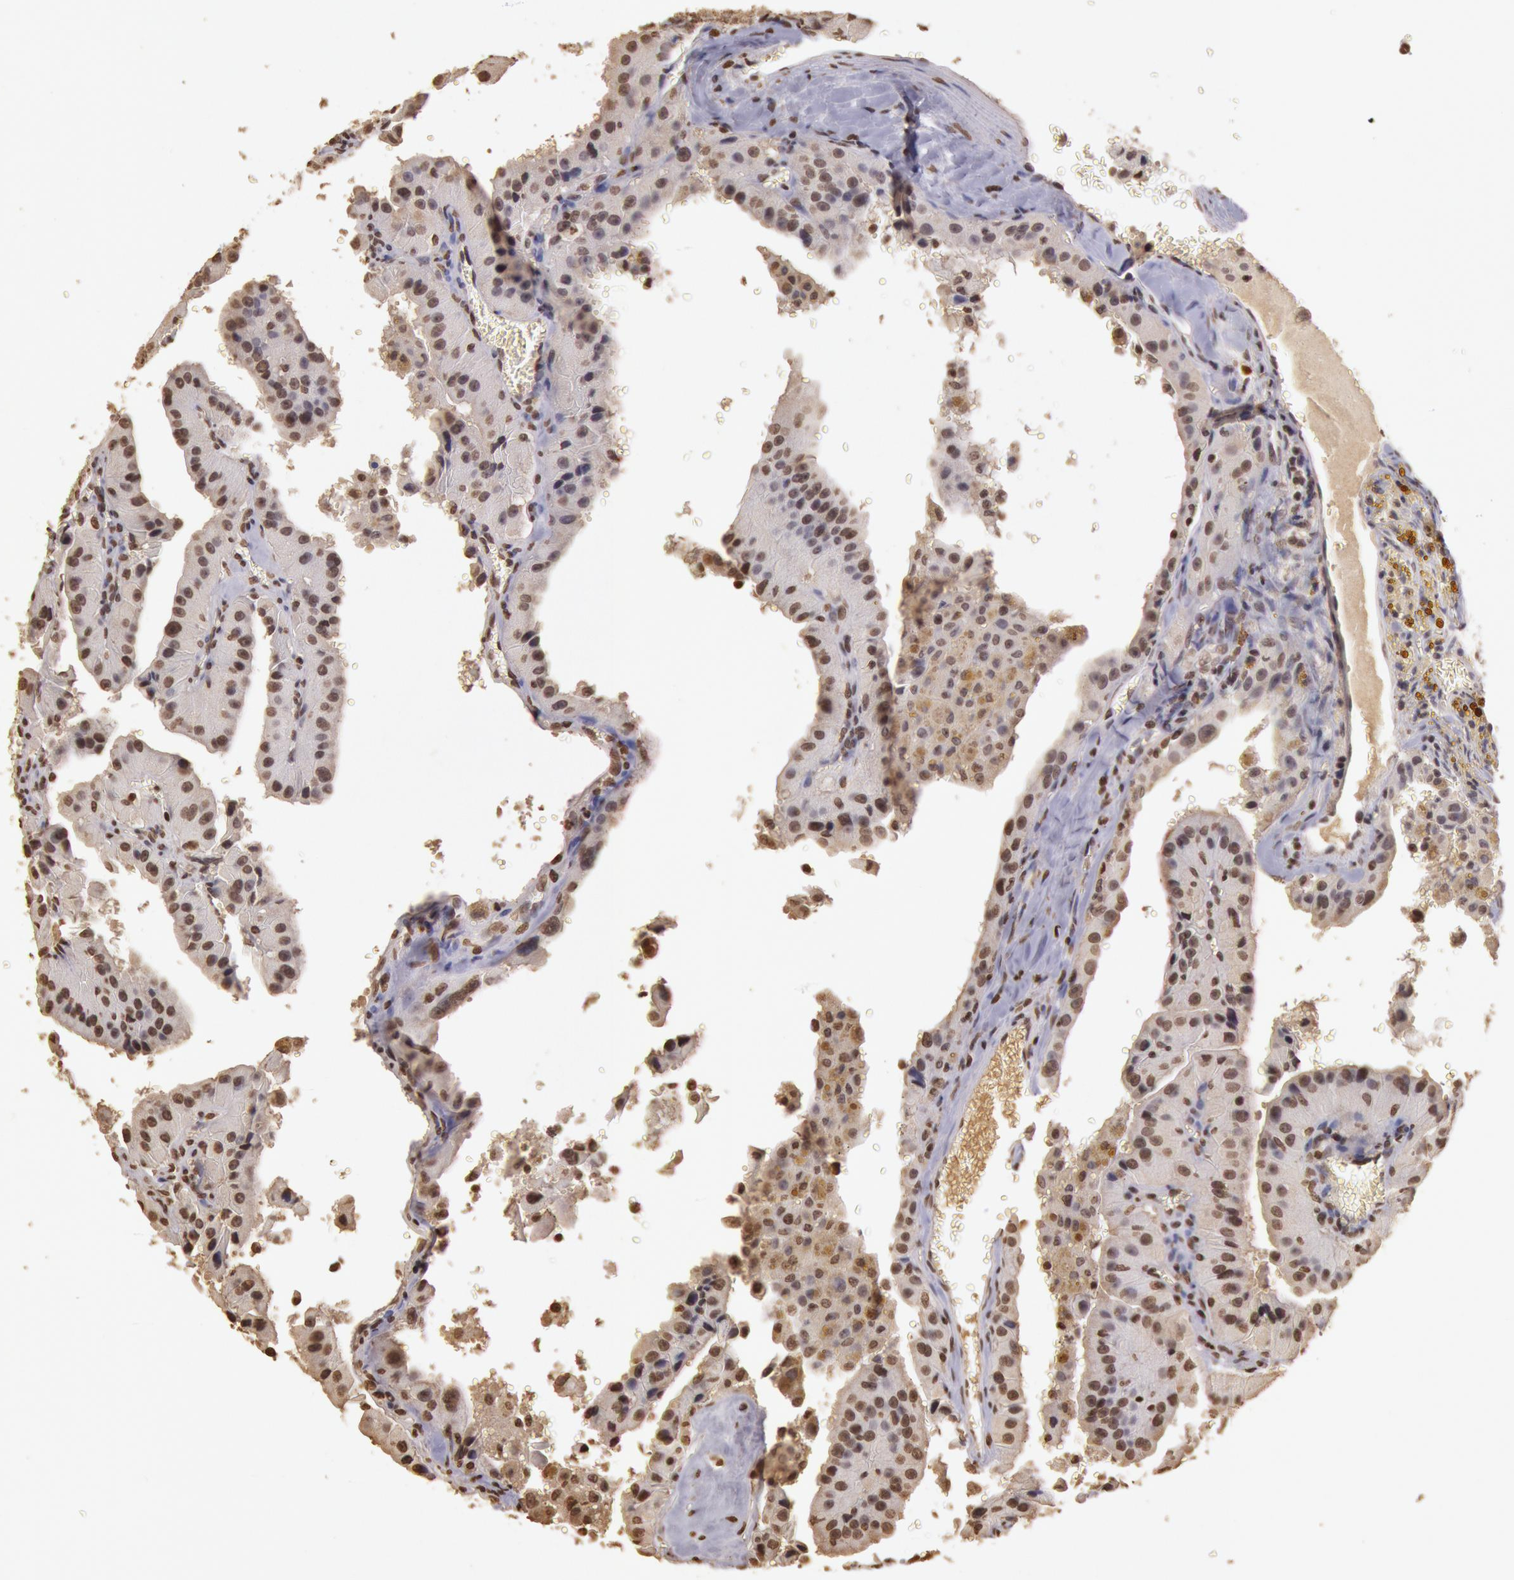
{"staining": {"intensity": "moderate", "quantity": ">75%", "location": "cytoplasmic/membranous,nuclear"}, "tissue": "thyroid cancer", "cell_type": "Tumor cells", "image_type": "cancer", "snomed": [{"axis": "morphology", "description": "Carcinoma, NOS"}, {"axis": "topography", "description": "Thyroid gland"}], "caption": "Immunohistochemistry histopathology image of thyroid carcinoma stained for a protein (brown), which demonstrates medium levels of moderate cytoplasmic/membranous and nuclear staining in about >75% of tumor cells.", "gene": "SOD1", "patient": {"sex": "male", "age": 76}}